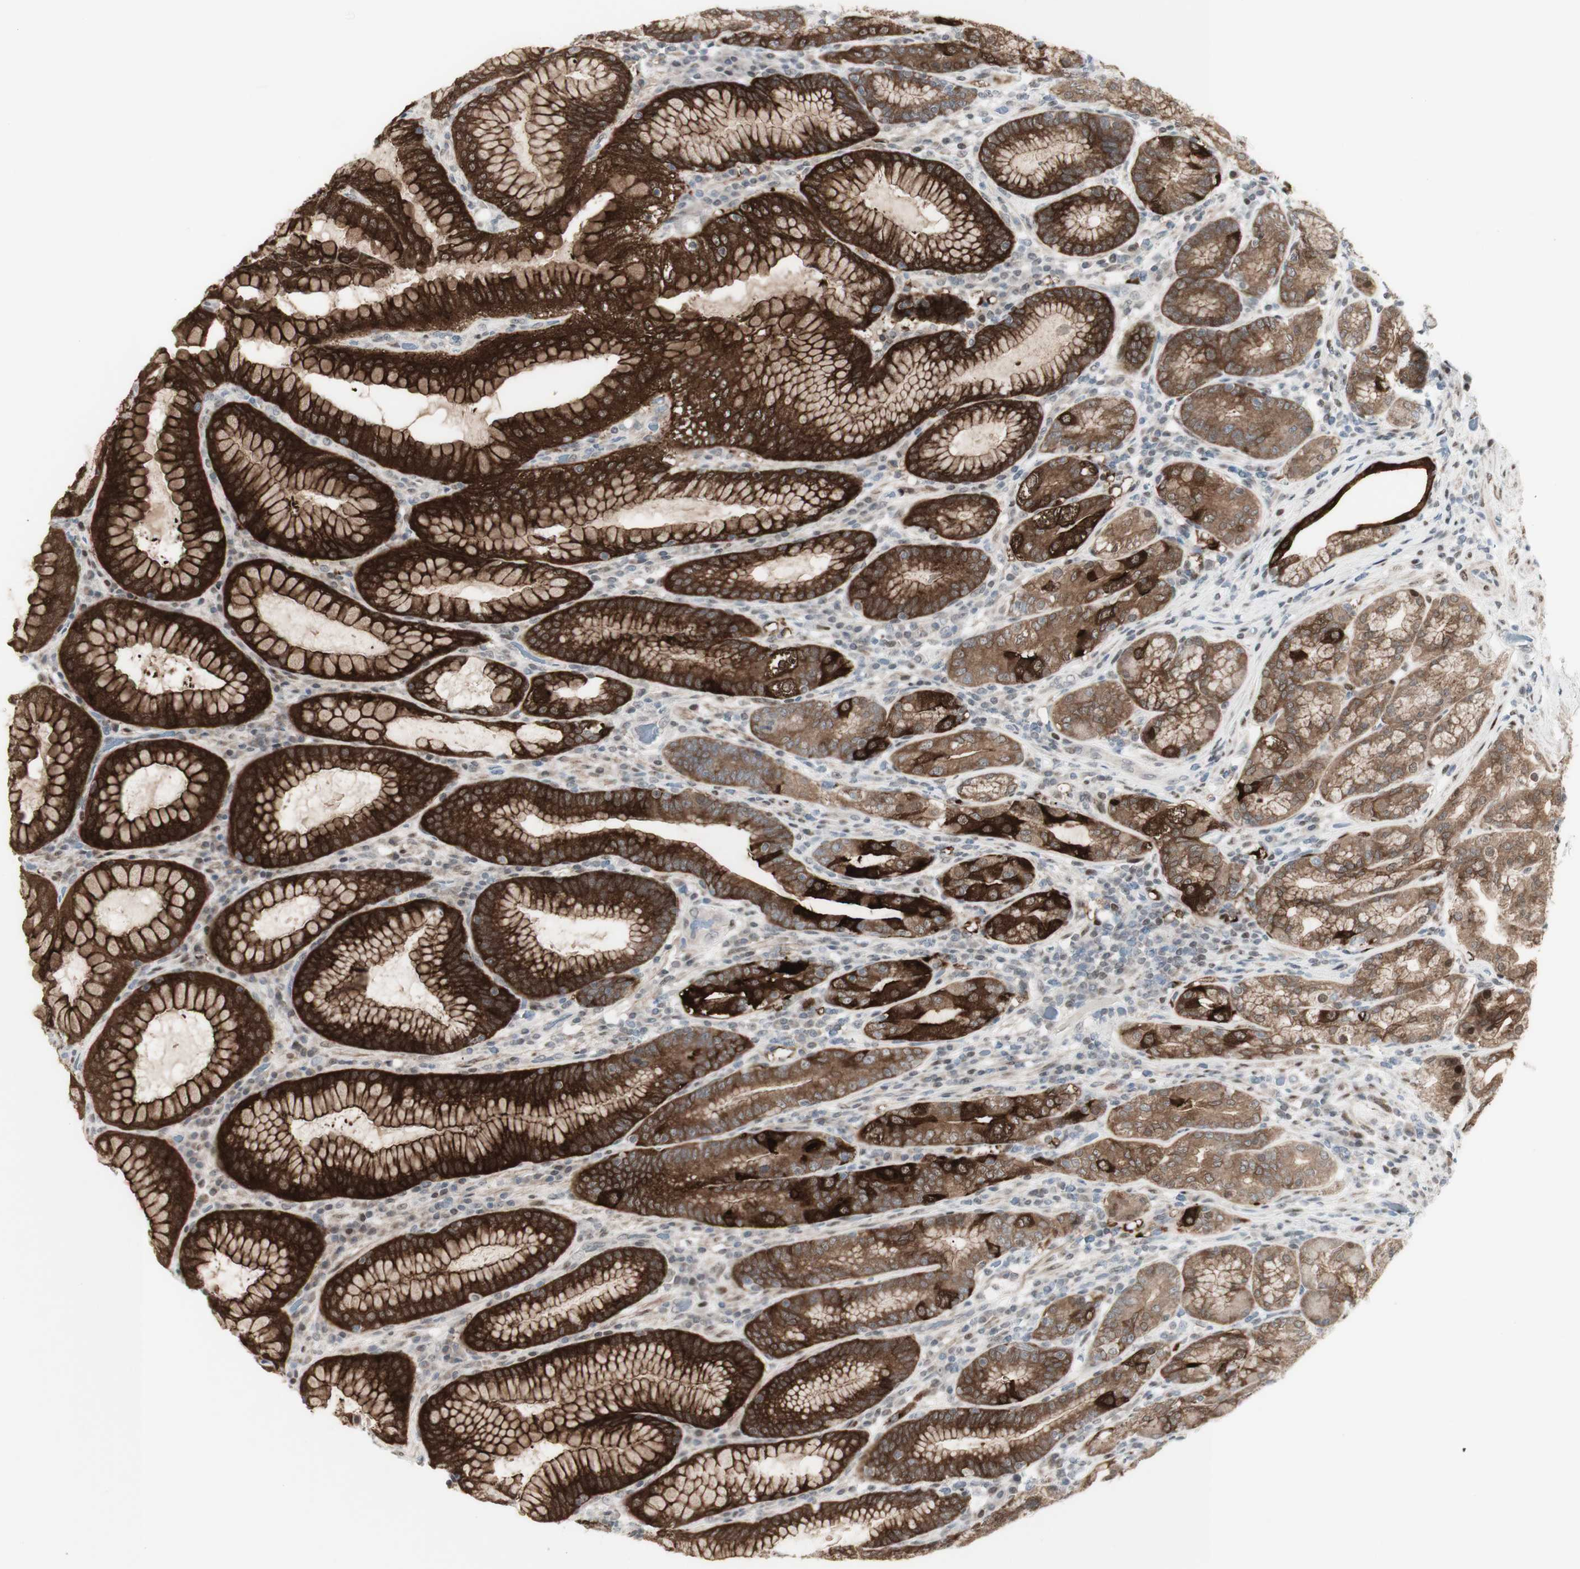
{"staining": {"intensity": "strong", "quantity": ">75%", "location": "cytoplasmic/membranous"}, "tissue": "stomach", "cell_type": "Glandular cells", "image_type": "normal", "snomed": [{"axis": "morphology", "description": "Normal tissue, NOS"}, {"axis": "topography", "description": "Stomach, lower"}], "caption": "Strong cytoplasmic/membranous protein staining is present in about >75% of glandular cells in stomach. (DAB (3,3'-diaminobenzidine) = brown stain, brightfield microscopy at high magnification).", "gene": "C1orf116", "patient": {"sex": "female", "age": 76}}